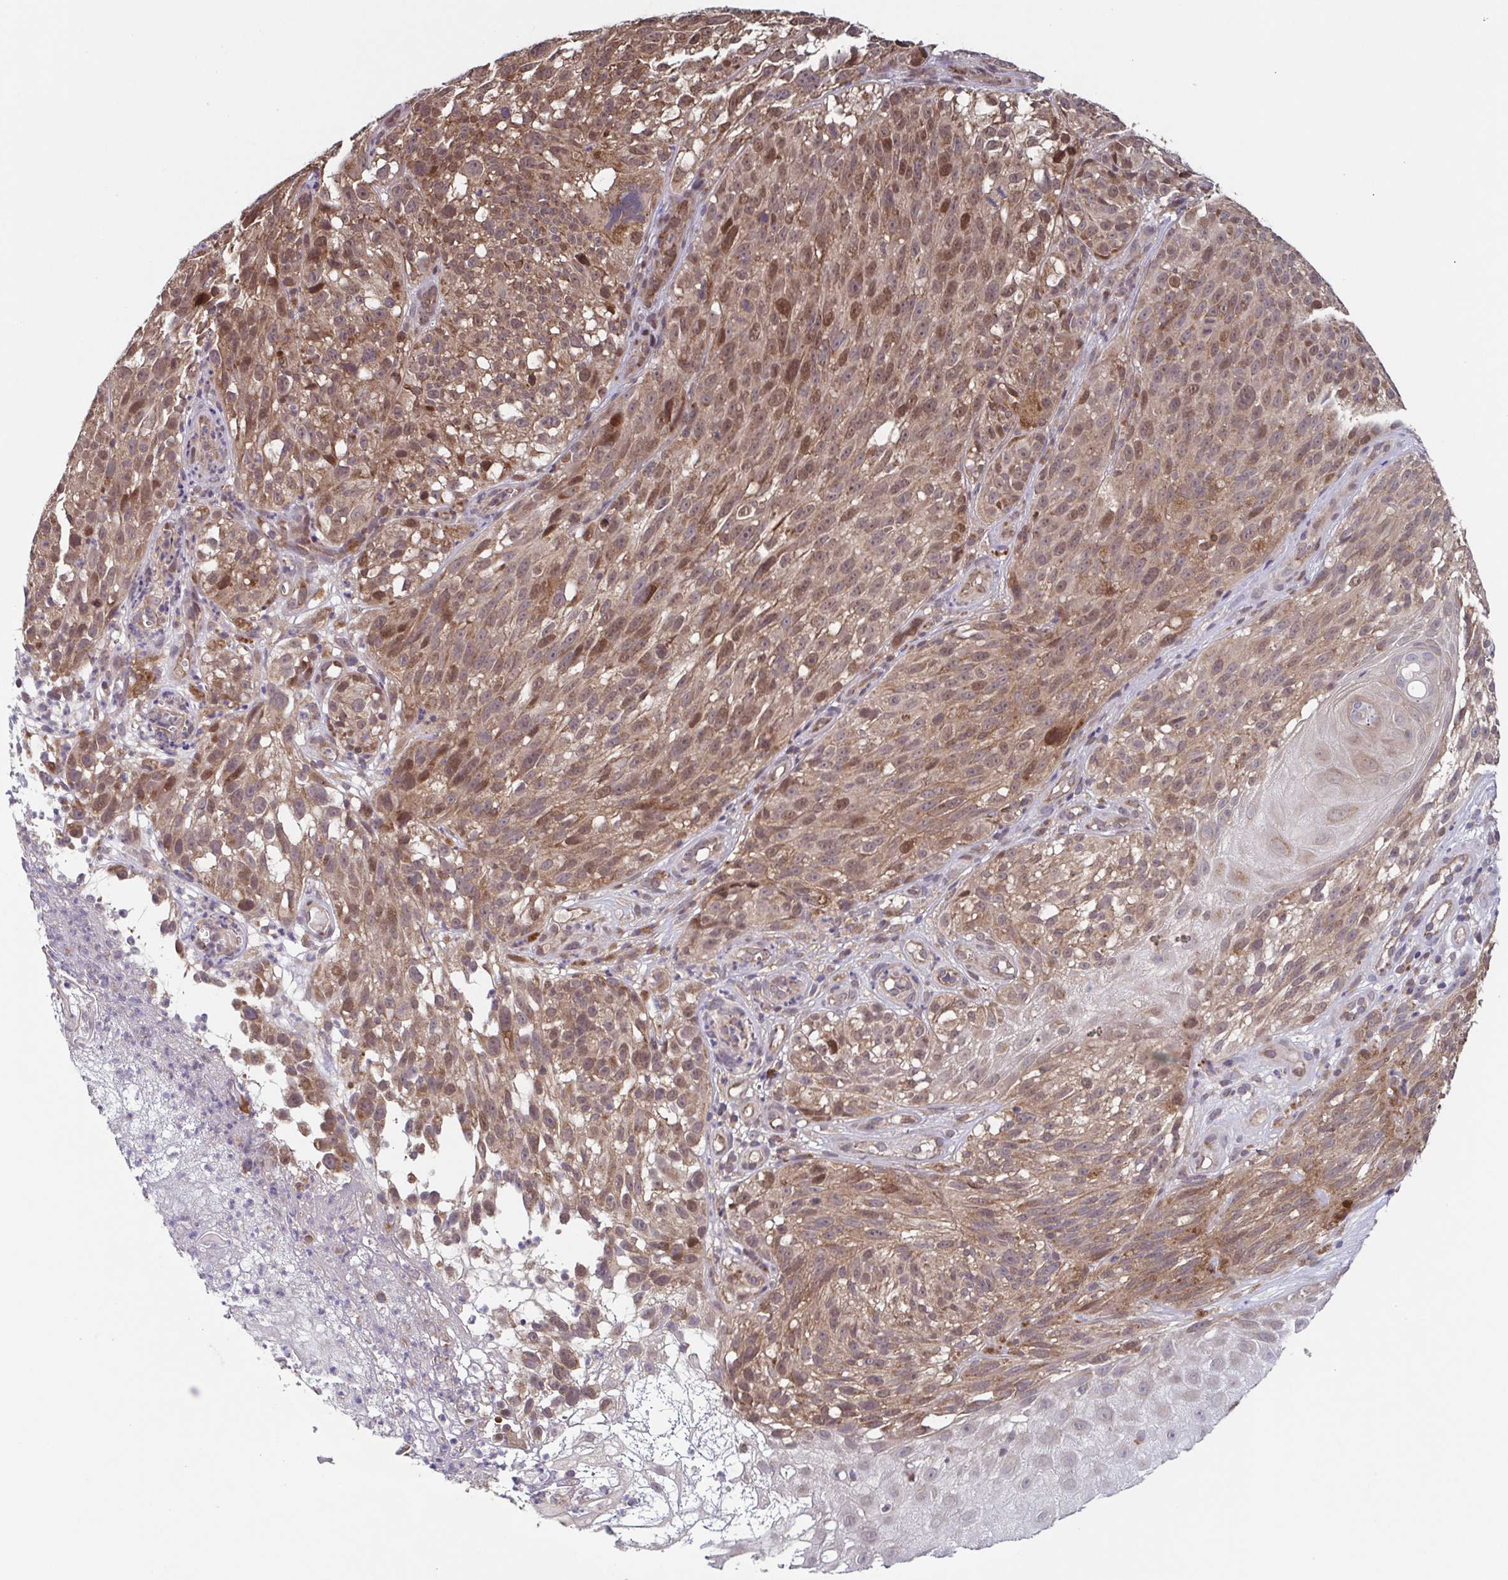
{"staining": {"intensity": "moderate", "quantity": ">75%", "location": "cytoplasmic/membranous,nuclear"}, "tissue": "melanoma", "cell_type": "Tumor cells", "image_type": "cancer", "snomed": [{"axis": "morphology", "description": "Malignant melanoma, NOS"}, {"axis": "topography", "description": "Skin"}], "caption": "Brown immunohistochemical staining in human melanoma displays moderate cytoplasmic/membranous and nuclear expression in about >75% of tumor cells. The staining is performed using DAB (3,3'-diaminobenzidine) brown chromogen to label protein expression. The nuclei are counter-stained blue using hematoxylin.", "gene": "TTC19", "patient": {"sex": "female", "age": 85}}